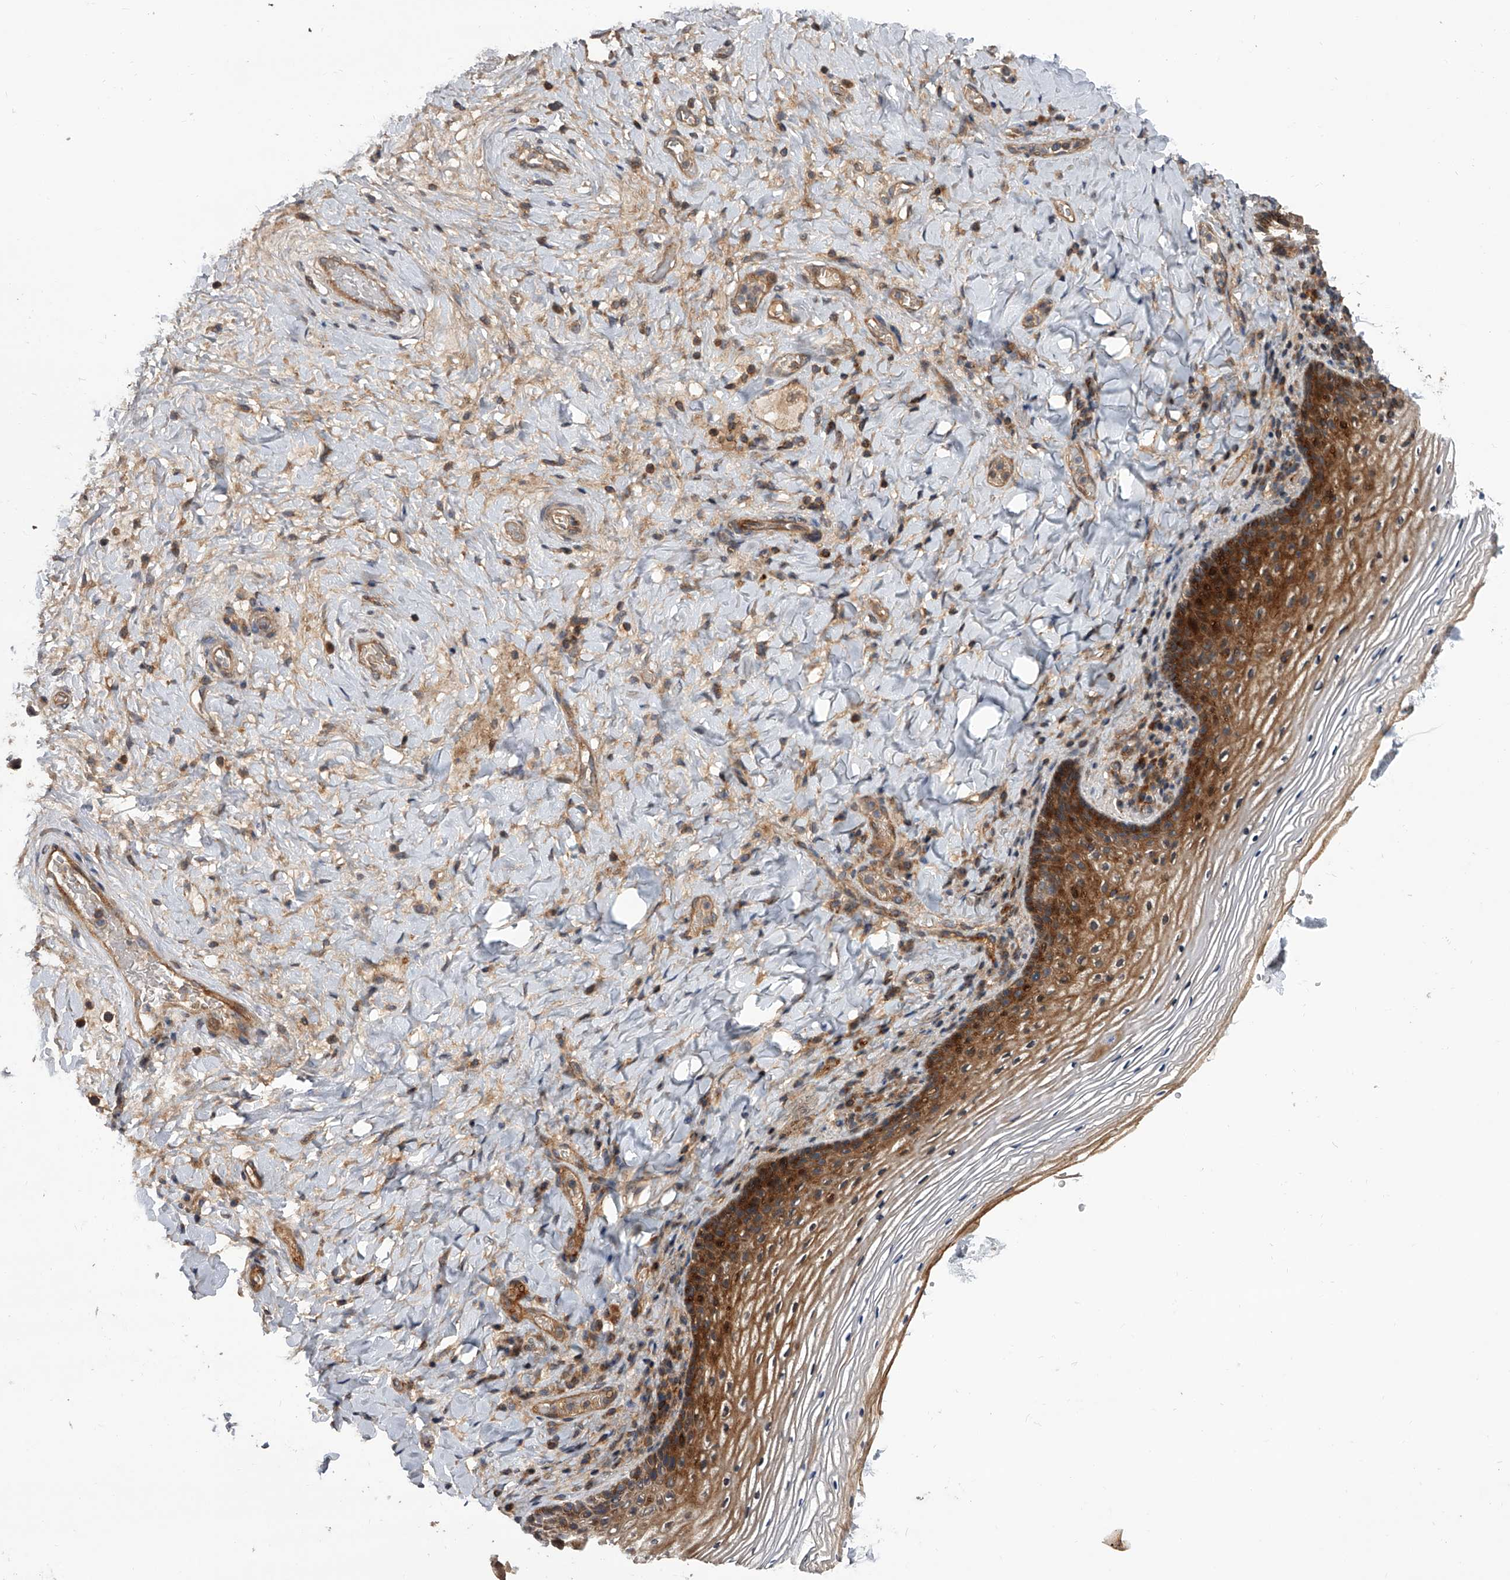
{"staining": {"intensity": "strong", "quantity": ">75%", "location": "cytoplasmic/membranous"}, "tissue": "vagina", "cell_type": "Squamous epithelial cells", "image_type": "normal", "snomed": [{"axis": "morphology", "description": "Normal tissue, NOS"}, {"axis": "topography", "description": "Vagina"}], "caption": "About >75% of squamous epithelial cells in unremarkable human vagina display strong cytoplasmic/membranous protein expression as visualized by brown immunohistochemical staining.", "gene": "USP47", "patient": {"sex": "female", "age": 60}}